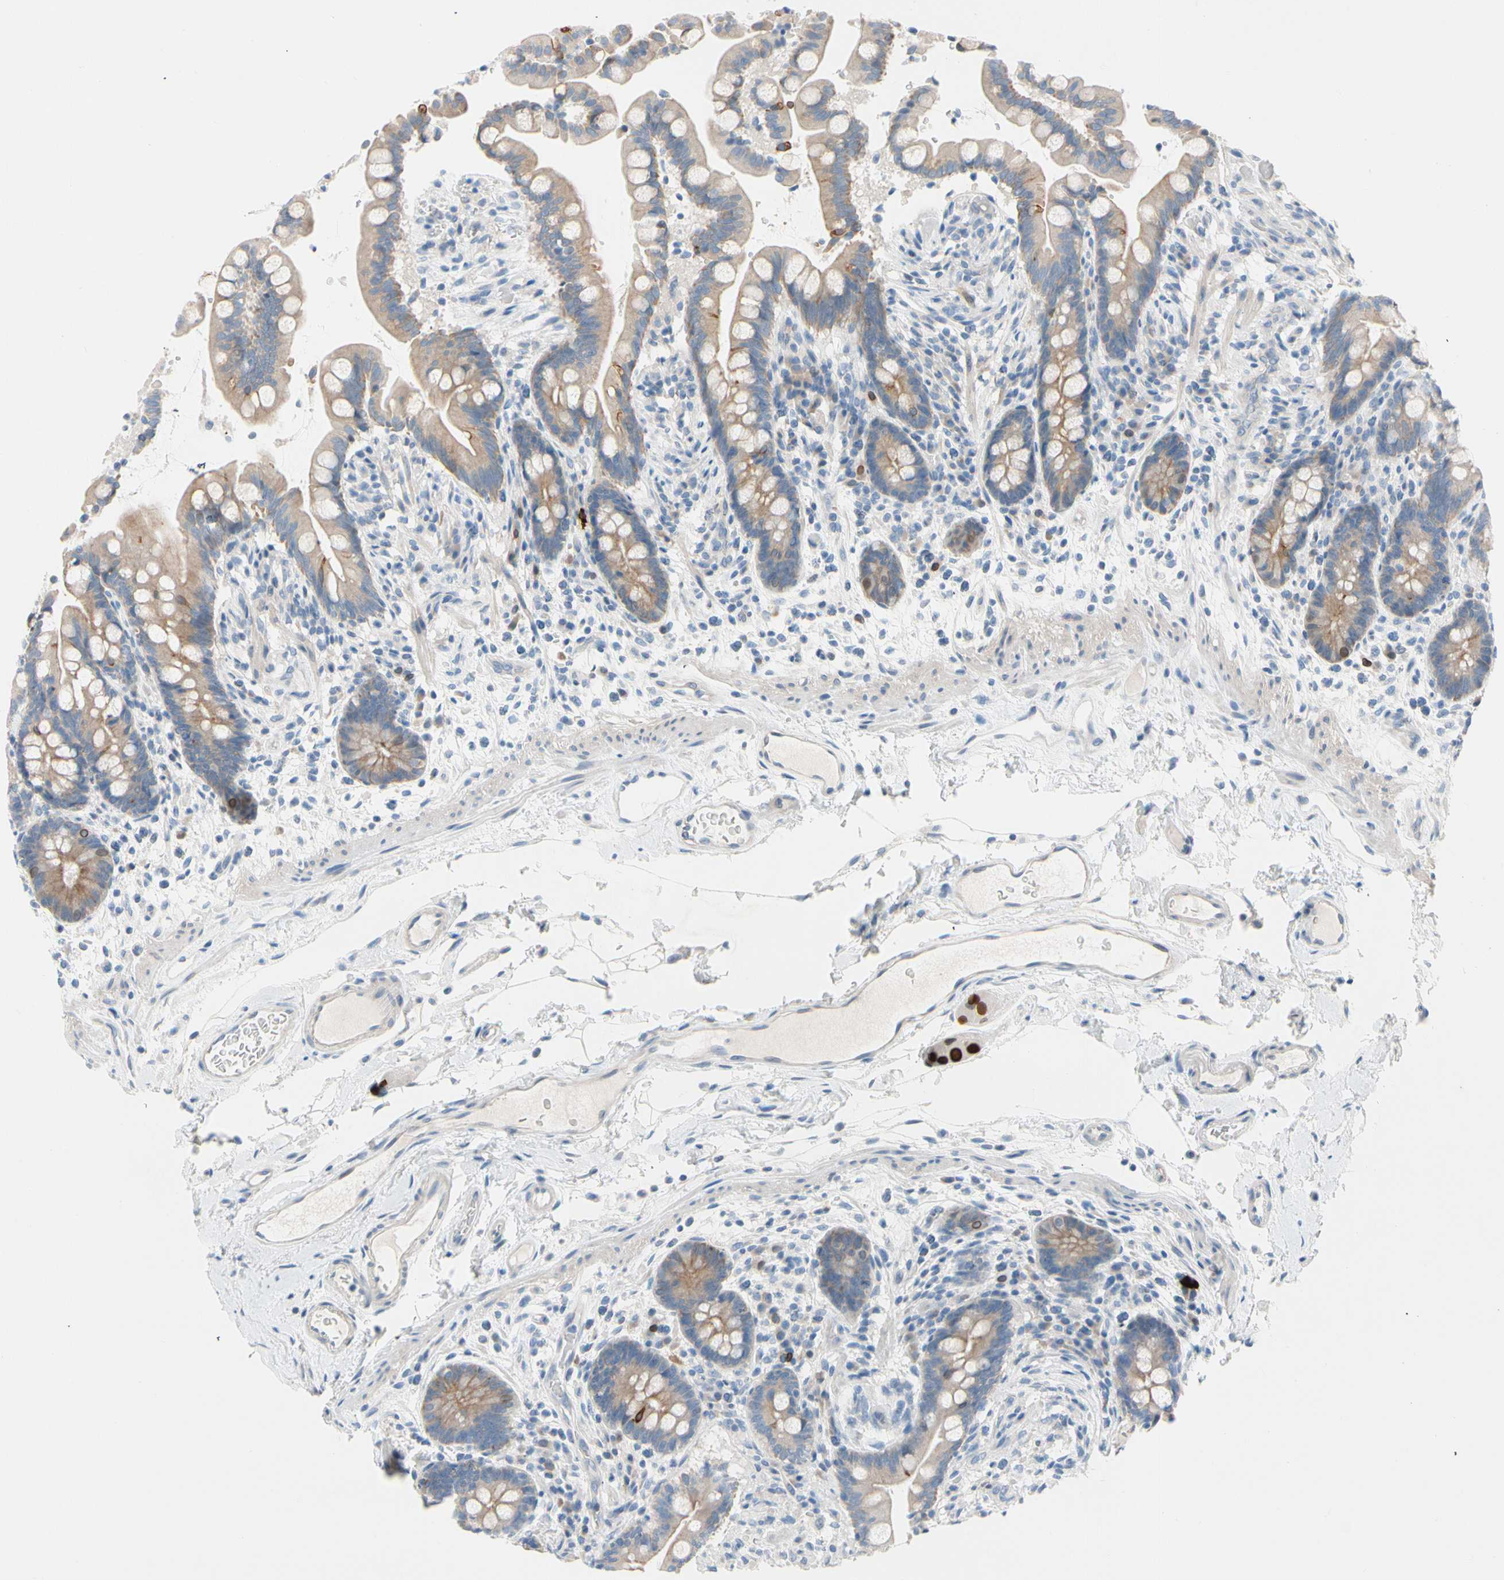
{"staining": {"intensity": "negative", "quantity": "none", "location": "none"}, "tissue": "colon", "cell_type": "Endothelial cells", "image_type": "normal", "snomed": [{"axis": "morphology", "description": "Normal tissue, NOS"}, {"axis": "topography", "description": "Colon"}], "caption": "IHC histopathology image of normal human colon stained for a protein (brown), which shows no positivity in endothelial cells.", "gene": "ZNF132", "patient": {"sex": "male", "age": 73}}